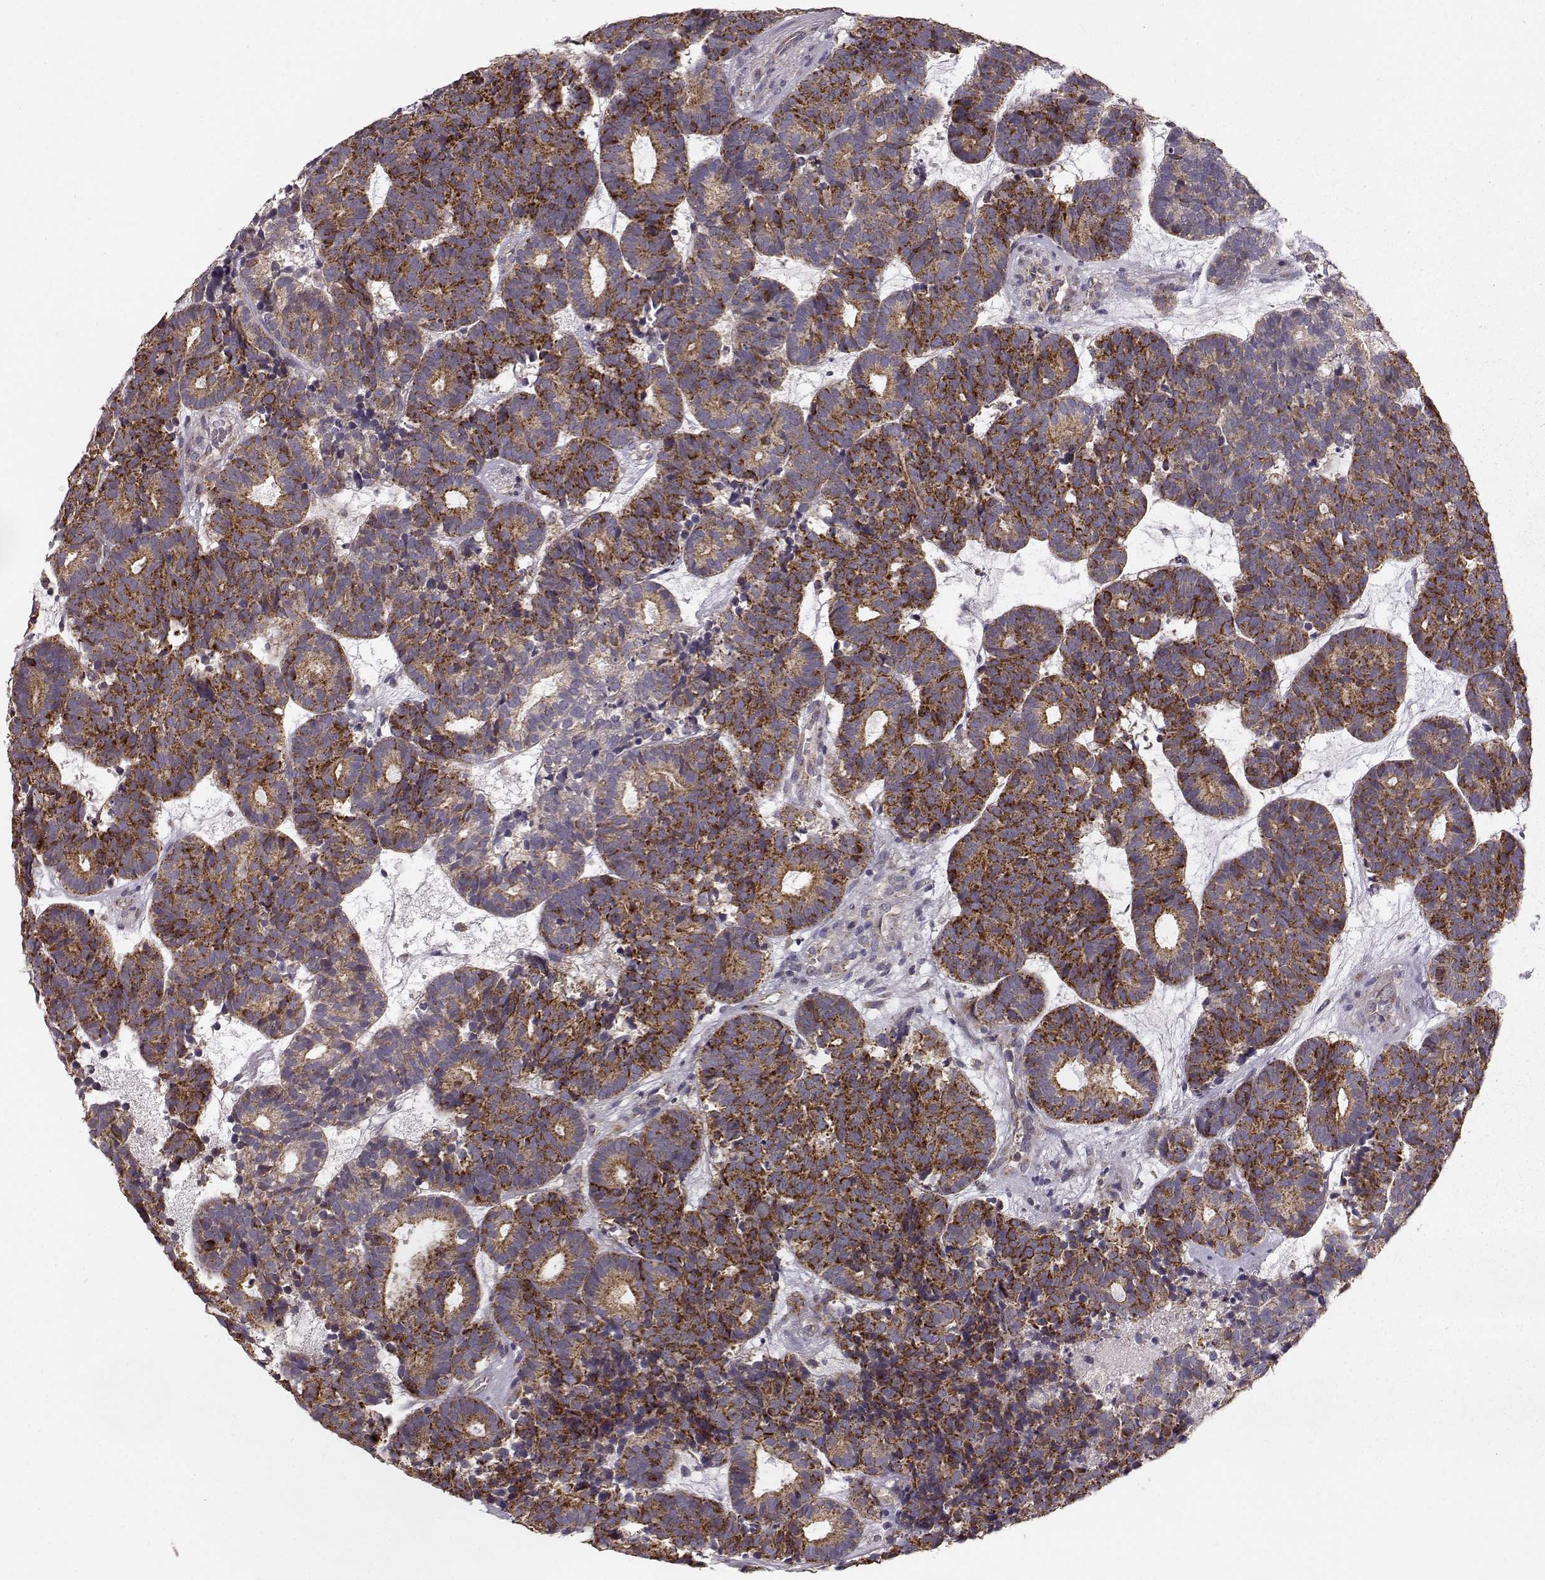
{"staining": {"intensity": "strong", "quantity": ">75%", "location": "cytoplasmic/membranous"}, "tissue": "head and neck cancer", "cell_type": "Tumor cells", "image_type": "cancer", "snomed": [{"axis": "morphology", "description": "Adenocarcinoma, NOS"}, {"axis": "topography", "description": "Head-Neck"}], "caption": "Brown immunohistochemical staining in head and neck cancer exhibits strong cytoplasmic/membranous expression in approximately >75% of tumor cells. The staining was performed using DAB to visualize the protein expression in brown, while the nuclei were stained in blue with hematoxylin (Magnification: 20x).", "gene": "ERBB3", "patient": {"sex": "female", "age": 81}}